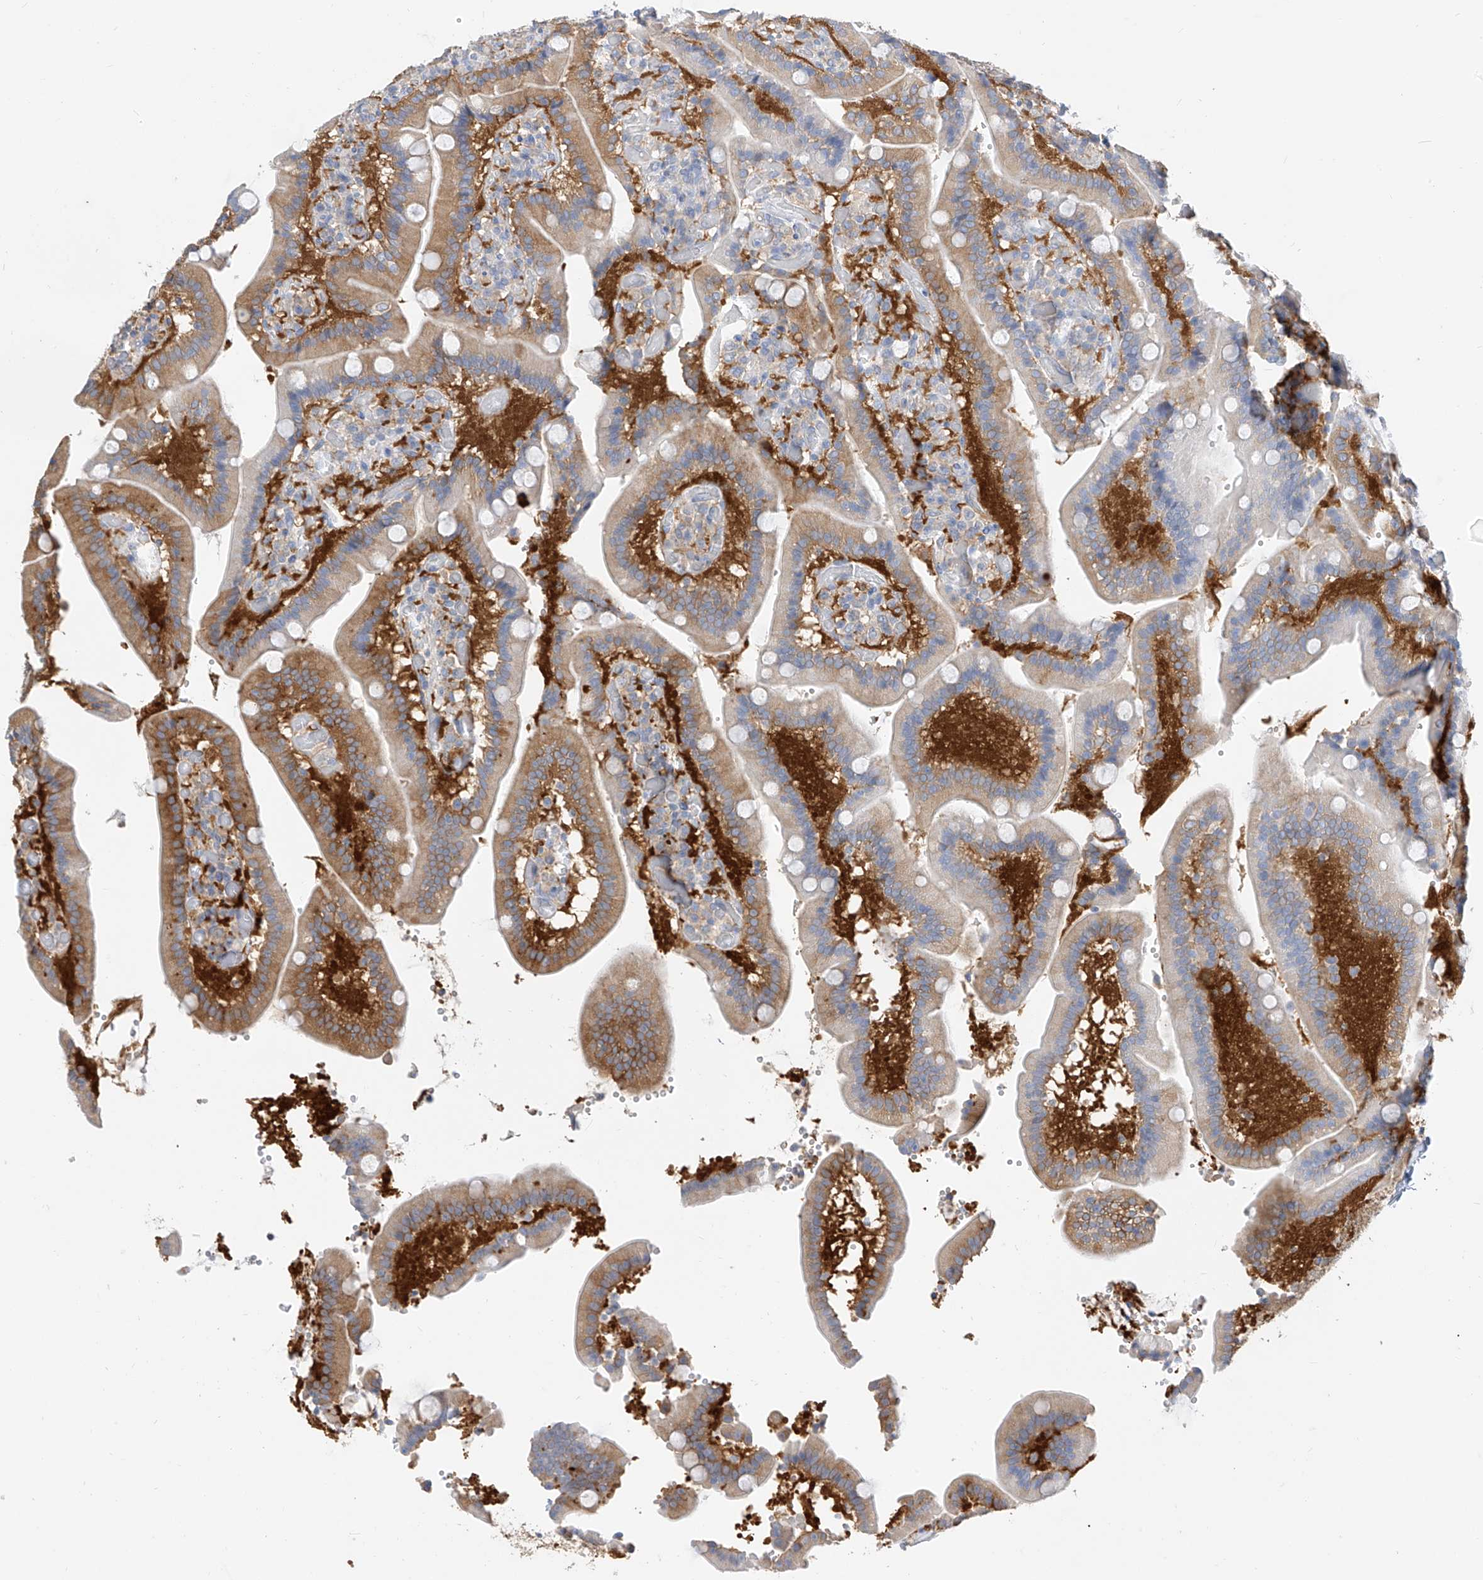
{"staining": {"intensity": "moderate", "quantity": "25%-75%", "location": "cytoplasmic/membranous"}, "tissue": "duodenum", "cell_type": "Glandular cells", "image_type": "normal", "snomed": [{"axis": "morphology", "description": "Normal tissue, NOS"}, {"axis": "topography", "description": "Duodenum"}], "caption": "Protein analysis of unremarkable duodenum shows moderate cytoplasmic/membranous expression in approximately 25%-75% of glandular cells.", "gene": "ZZEF1", "patient": {"sex": "female", "age": 62}}